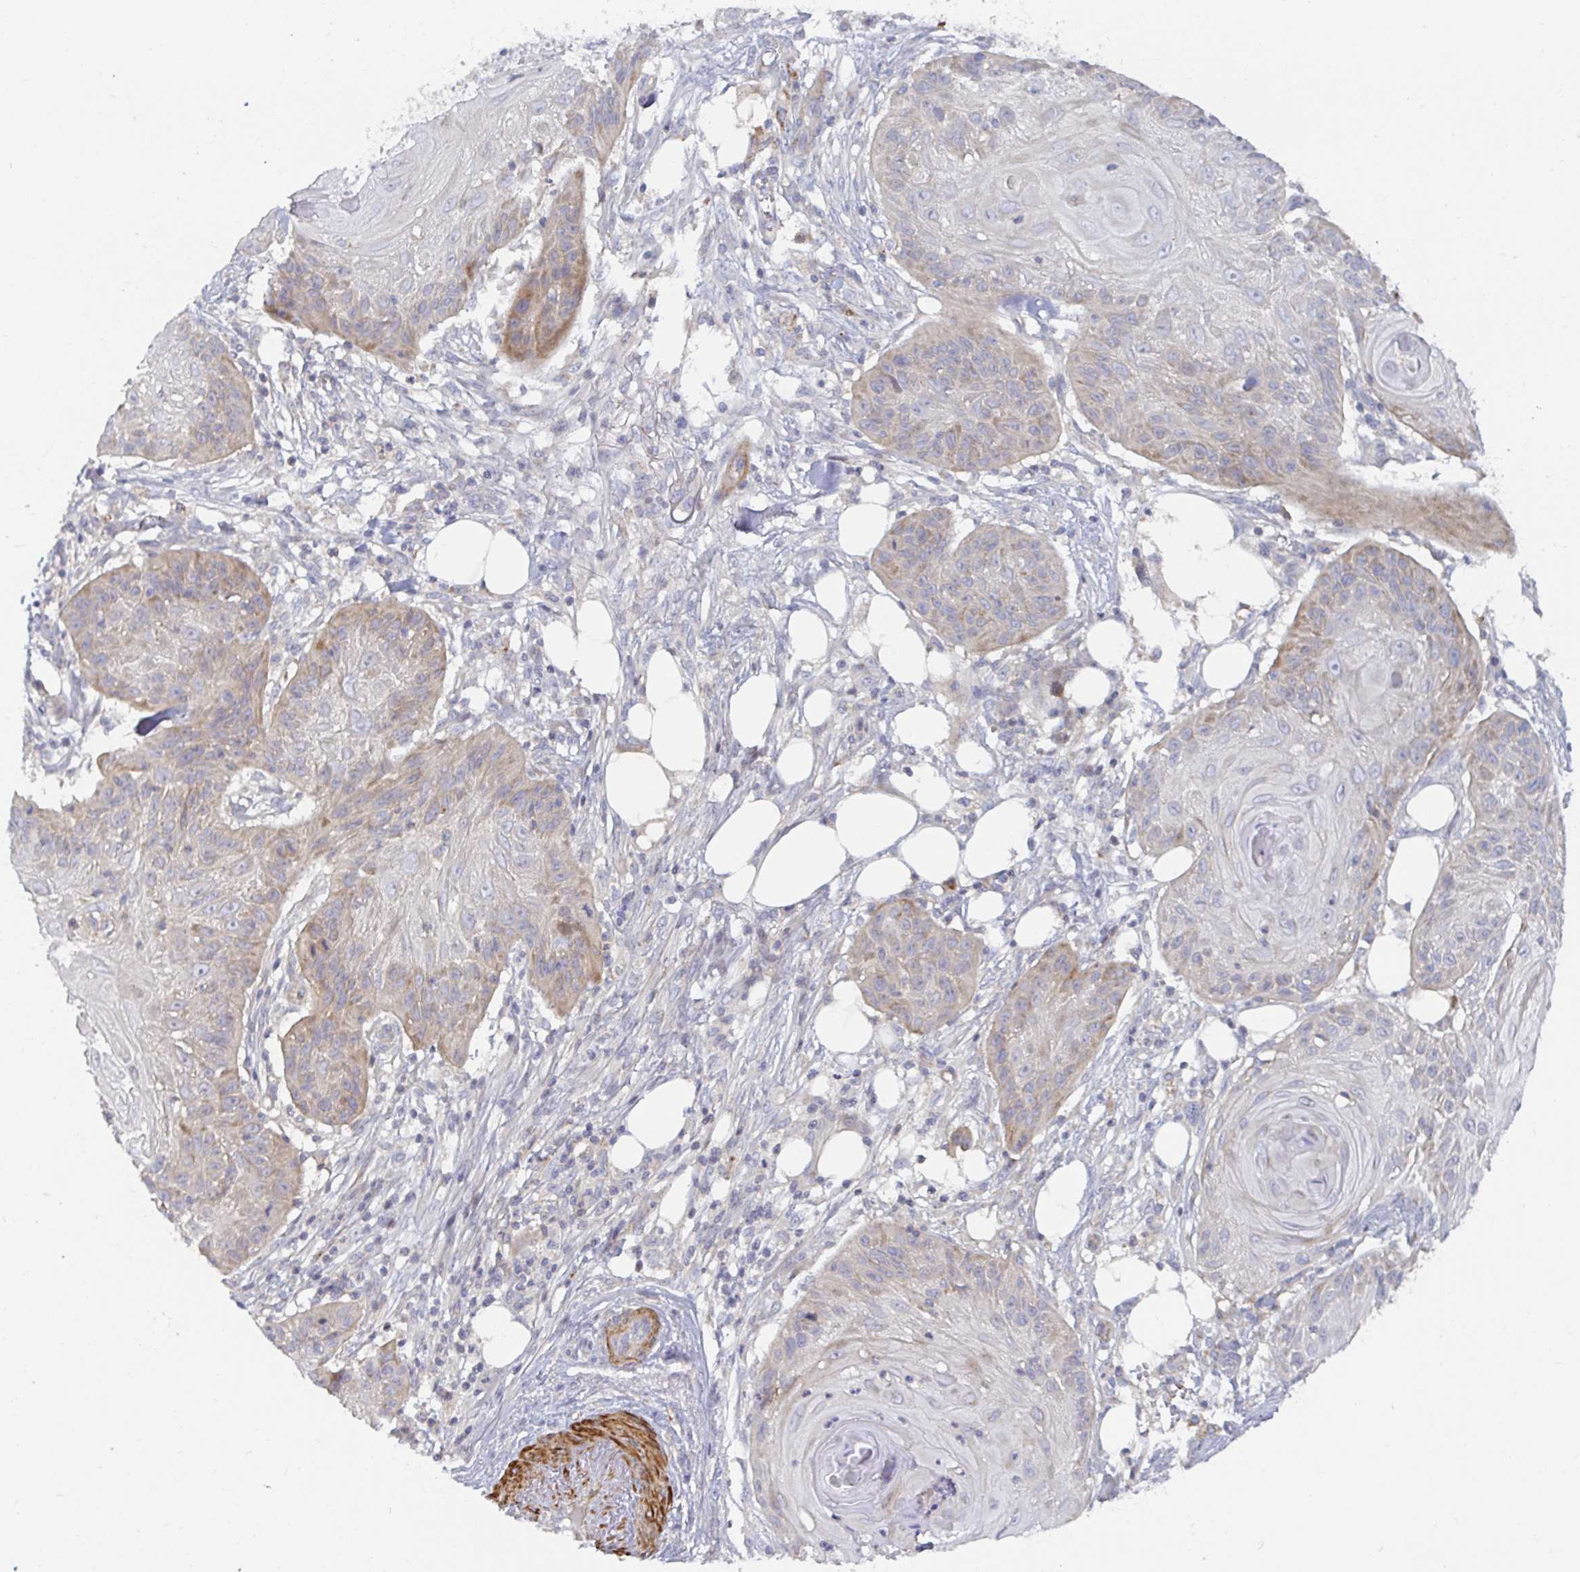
{"staining": {"intensity": "negative", "quantity": "none", "location": "none"}, "tissue": "skin cancer", "cell_type": "Tumor cells", "image_type": "cancer", "snomed": [{"axis": "morphology", "description": "Squamous cell carcinoma, NOS"}, {"axis": "topography", "description": "Skin"}], "caption": "The micrograph displays no staining of tumor cells in skin cancer (squamous cell carcinoma).", "gene": "SSH2", "patient": {"sex": "female", "age": 88}}